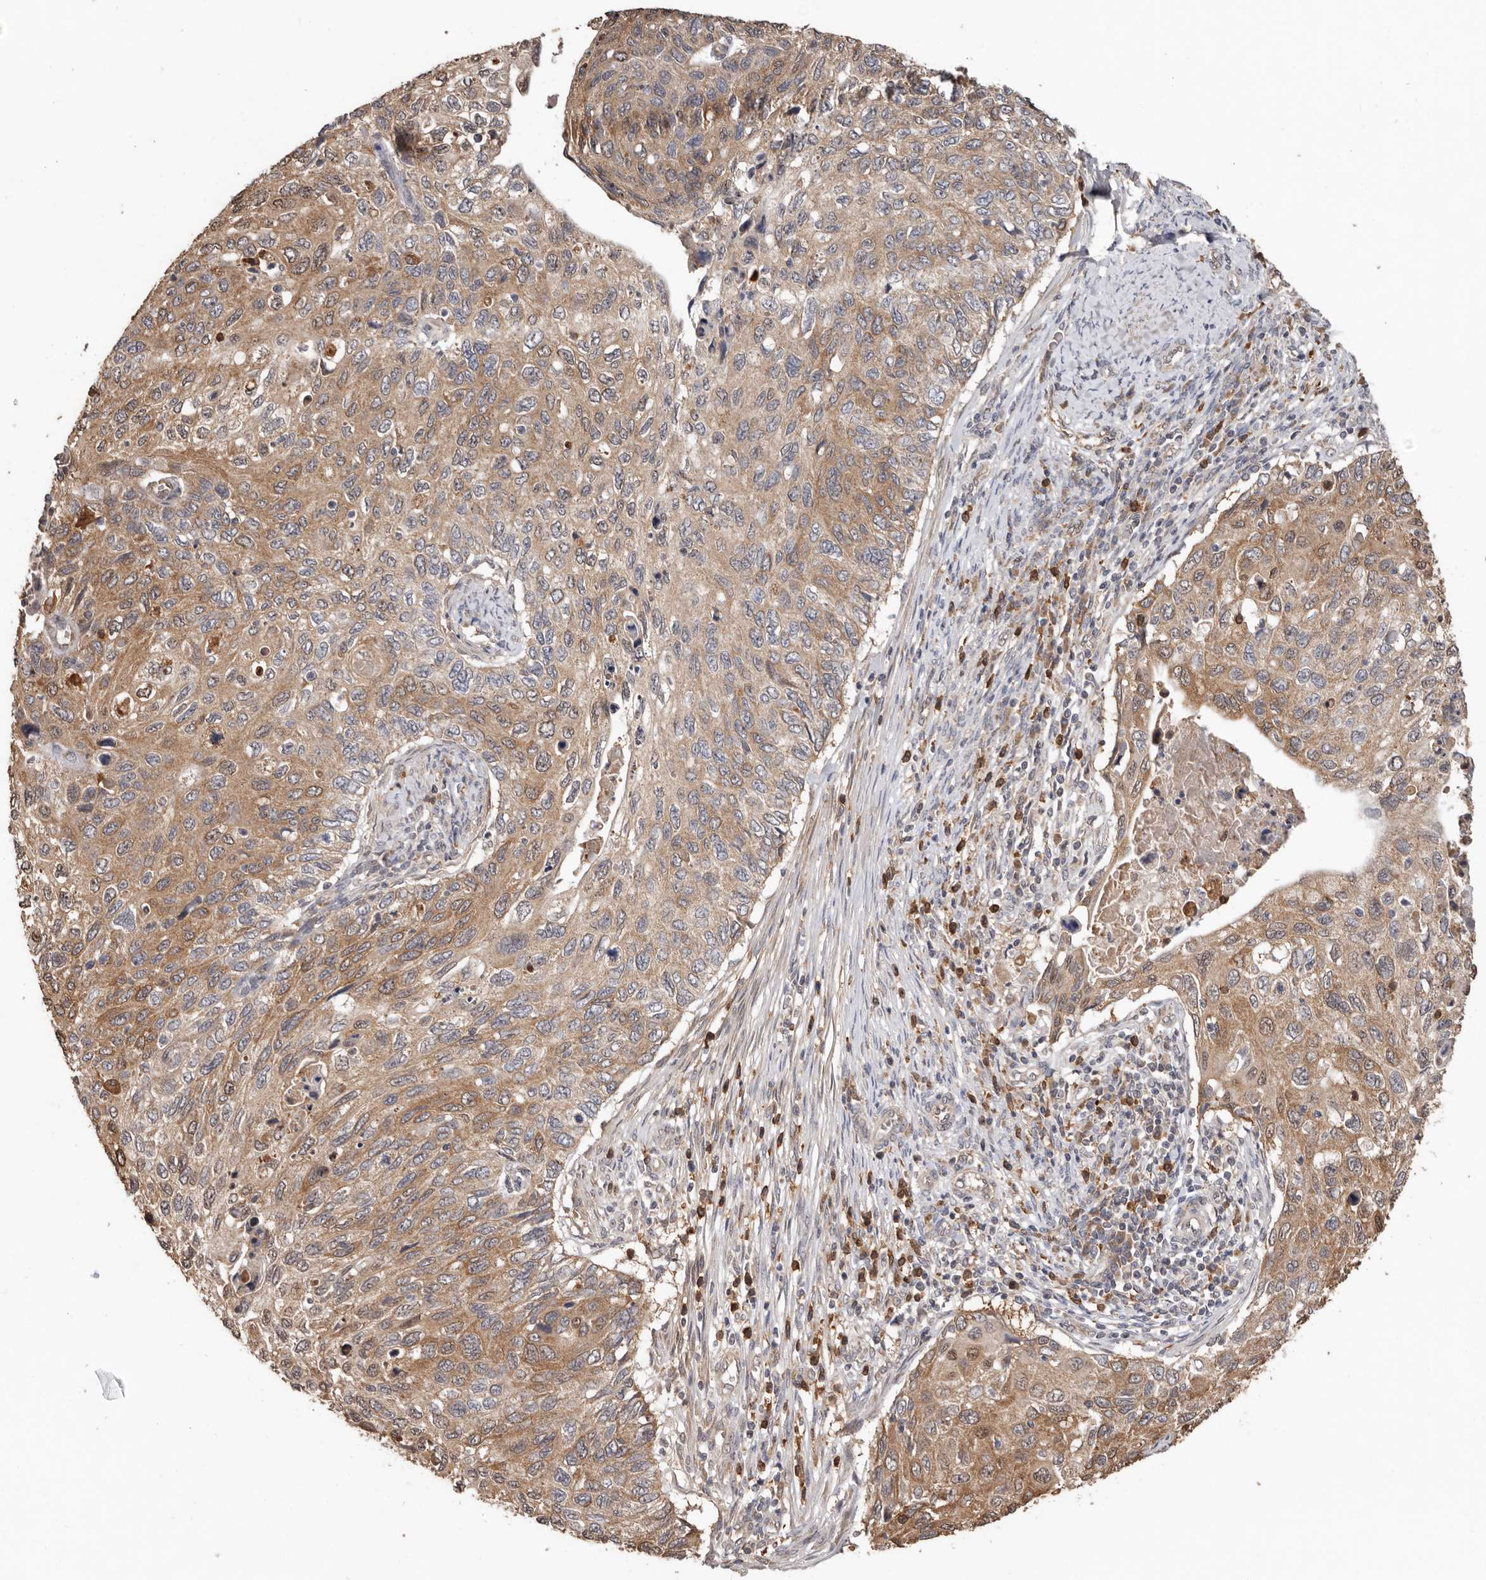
{"staining": {"intensity": "moderate", "quantity": ">75%", "location": "cytoplasmic/membranous"}, "tissue": "cervical cancer", "cell_type": "Tumor cells", "image_type": "cancer", "snomed": [{"axis": "morphology", "description": "Squamous cell carcinoma, NOS"}, {"axis": "topography", "description": "Cervix"}], "caption": "This histopathology image displays cervical squamous cell carcinoma stained with immunohistochemistry (IHC) to label a protein in brown. The cytoplasmic/membranous of tumor cells show moderate positivity for the protein. Nuclei are counter-stained blue.", "gene": "RSPO2", "patient": {"sex": "female", "age": 70}}